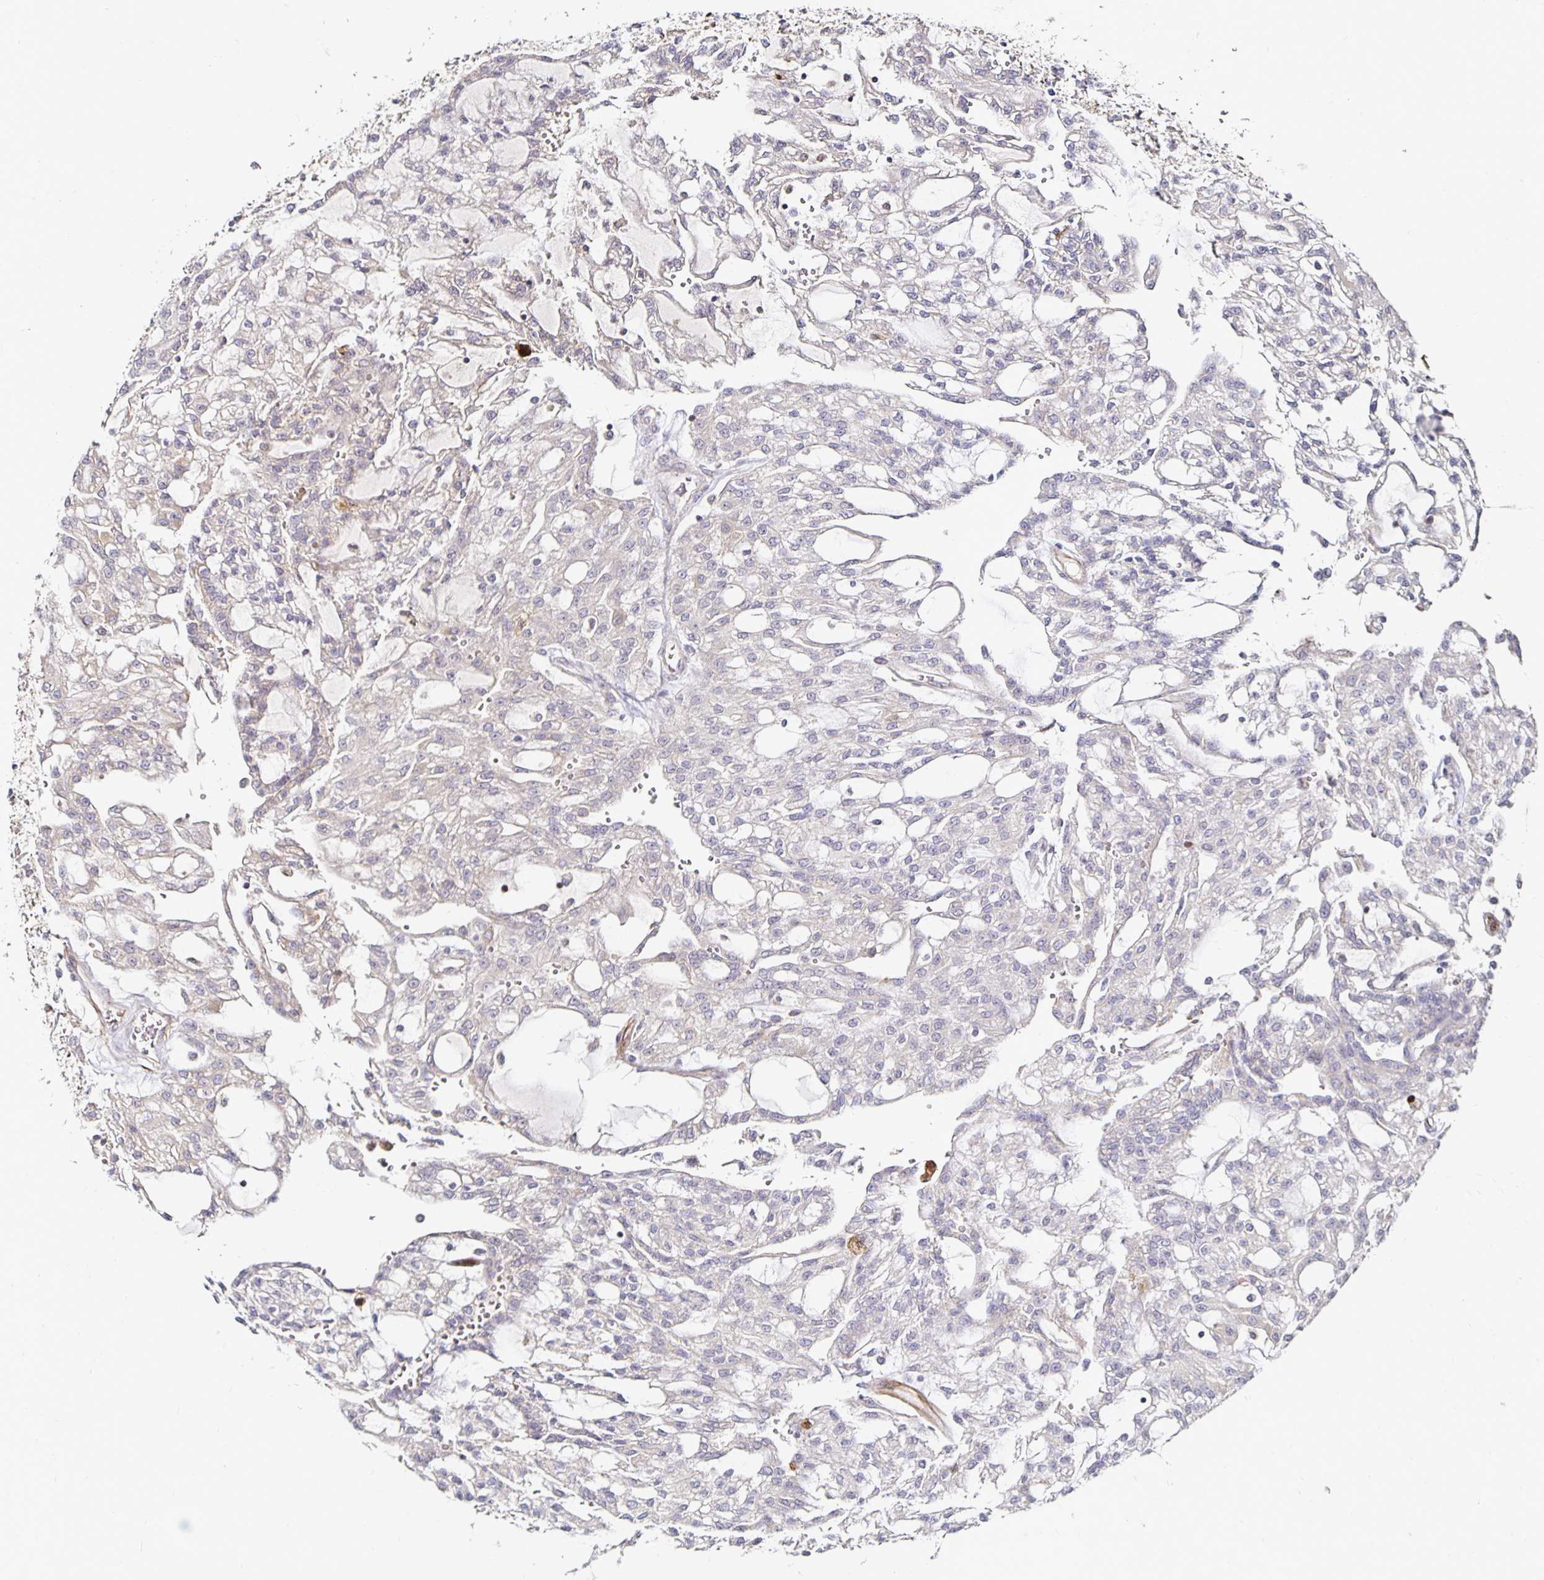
{"staining": {"intensity": "negative", "quantity": "none", "location": "none"}, "tissue": "renal cancer", "cell_type": "Tumor cells", "image_type": "cancer", "snomed": [{"axis": "morphology", "description": "Adenocarcinoma, NOS"}, {"axis": "topography", "description": "Kidney"}], "caption": "An image of human renal cancer (adenocarcinoma) is negative for staining in tumor cells. (Brightfield microscopy of DAB (3,3'-diaminobenzidine) IHC at high magnification).", "gene": "ANLN", "patient": {"sex": "male", "age": 63}}